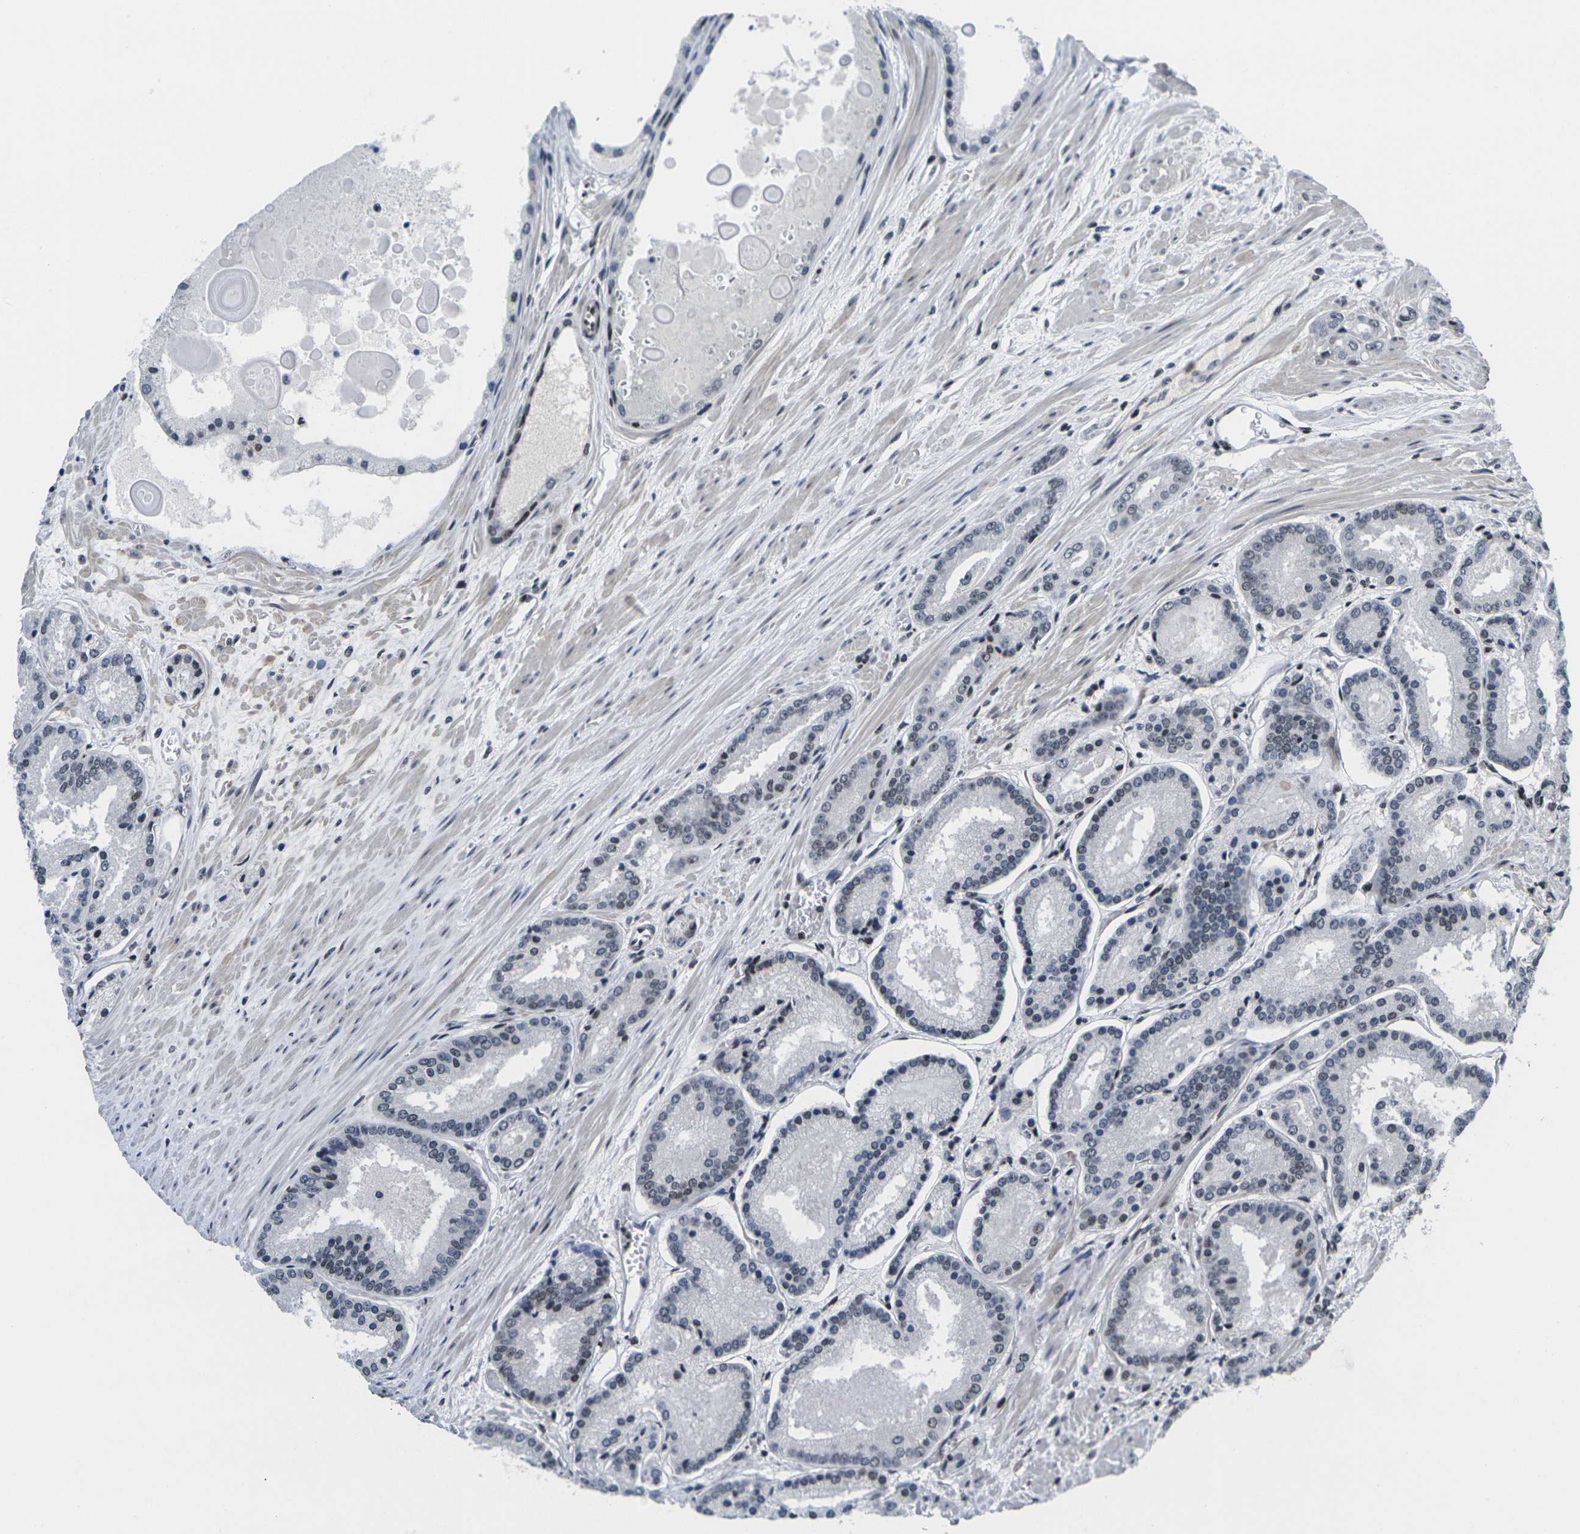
{"staining": {"intensity": "weak", "quantity": "25%-75%", "location": "nuclear"}, "tissue": "prostate cancer", "cell_type": "Tumor cells", "image_type": "cancer", "snomed": [{"axis": "morphology", "description": "Adenocarcinoma, Low grade"}, {"axis": "topography", "description": "Prostate"}], "caption": "Protein analysis of prostate adenocarcinoma (low-grade) tissue demonstrates weak nuclear expression in approximately 25%-75% of tumor cells. The protein is shown in brown color, while the nuclei are stained blue.", "gene": "H1-10", "patient": {"sex": "male", "age": 59}}